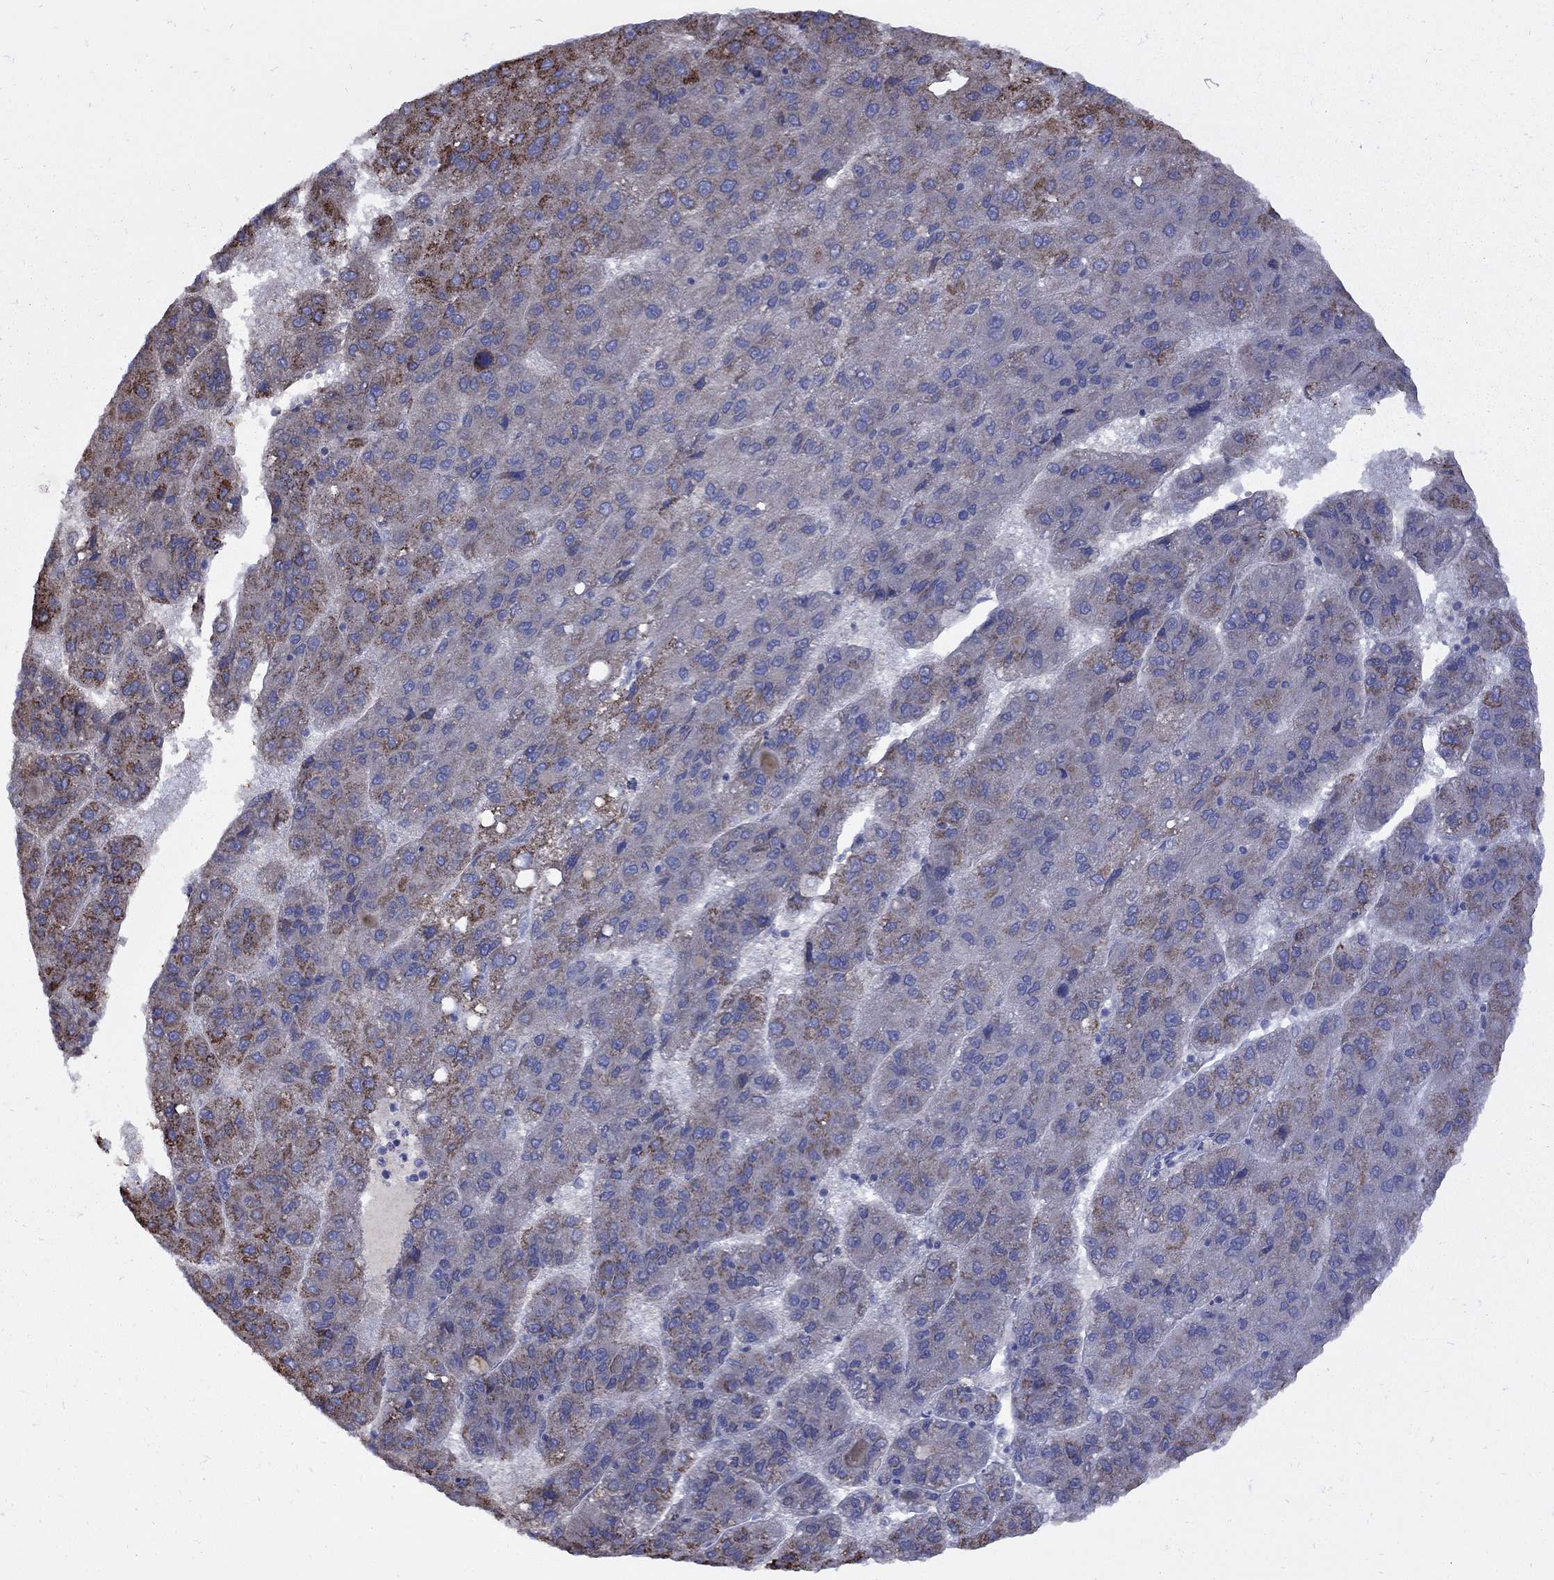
{"staining": {"intensity": "strong", "quantity": "<25%", "location": "cytoplasmic/membranous"}, "tissue": "liver cancer", "cell_type": "Tumor cells", "image_type": "cancer", "snomed": [{"axis": "morphology", "description": "Carcinoma, Hepatocellular, NOS"}, {"axis": "topography", "description": "Liver"}], "caption": "Immunohistochemistry of liver cancer shows medium levels of strong cytoplasmic/membranous staining in about <25% of tumor cells.", "gene": "SESTD1", "patient": {"sex": "female", "age": 82}}